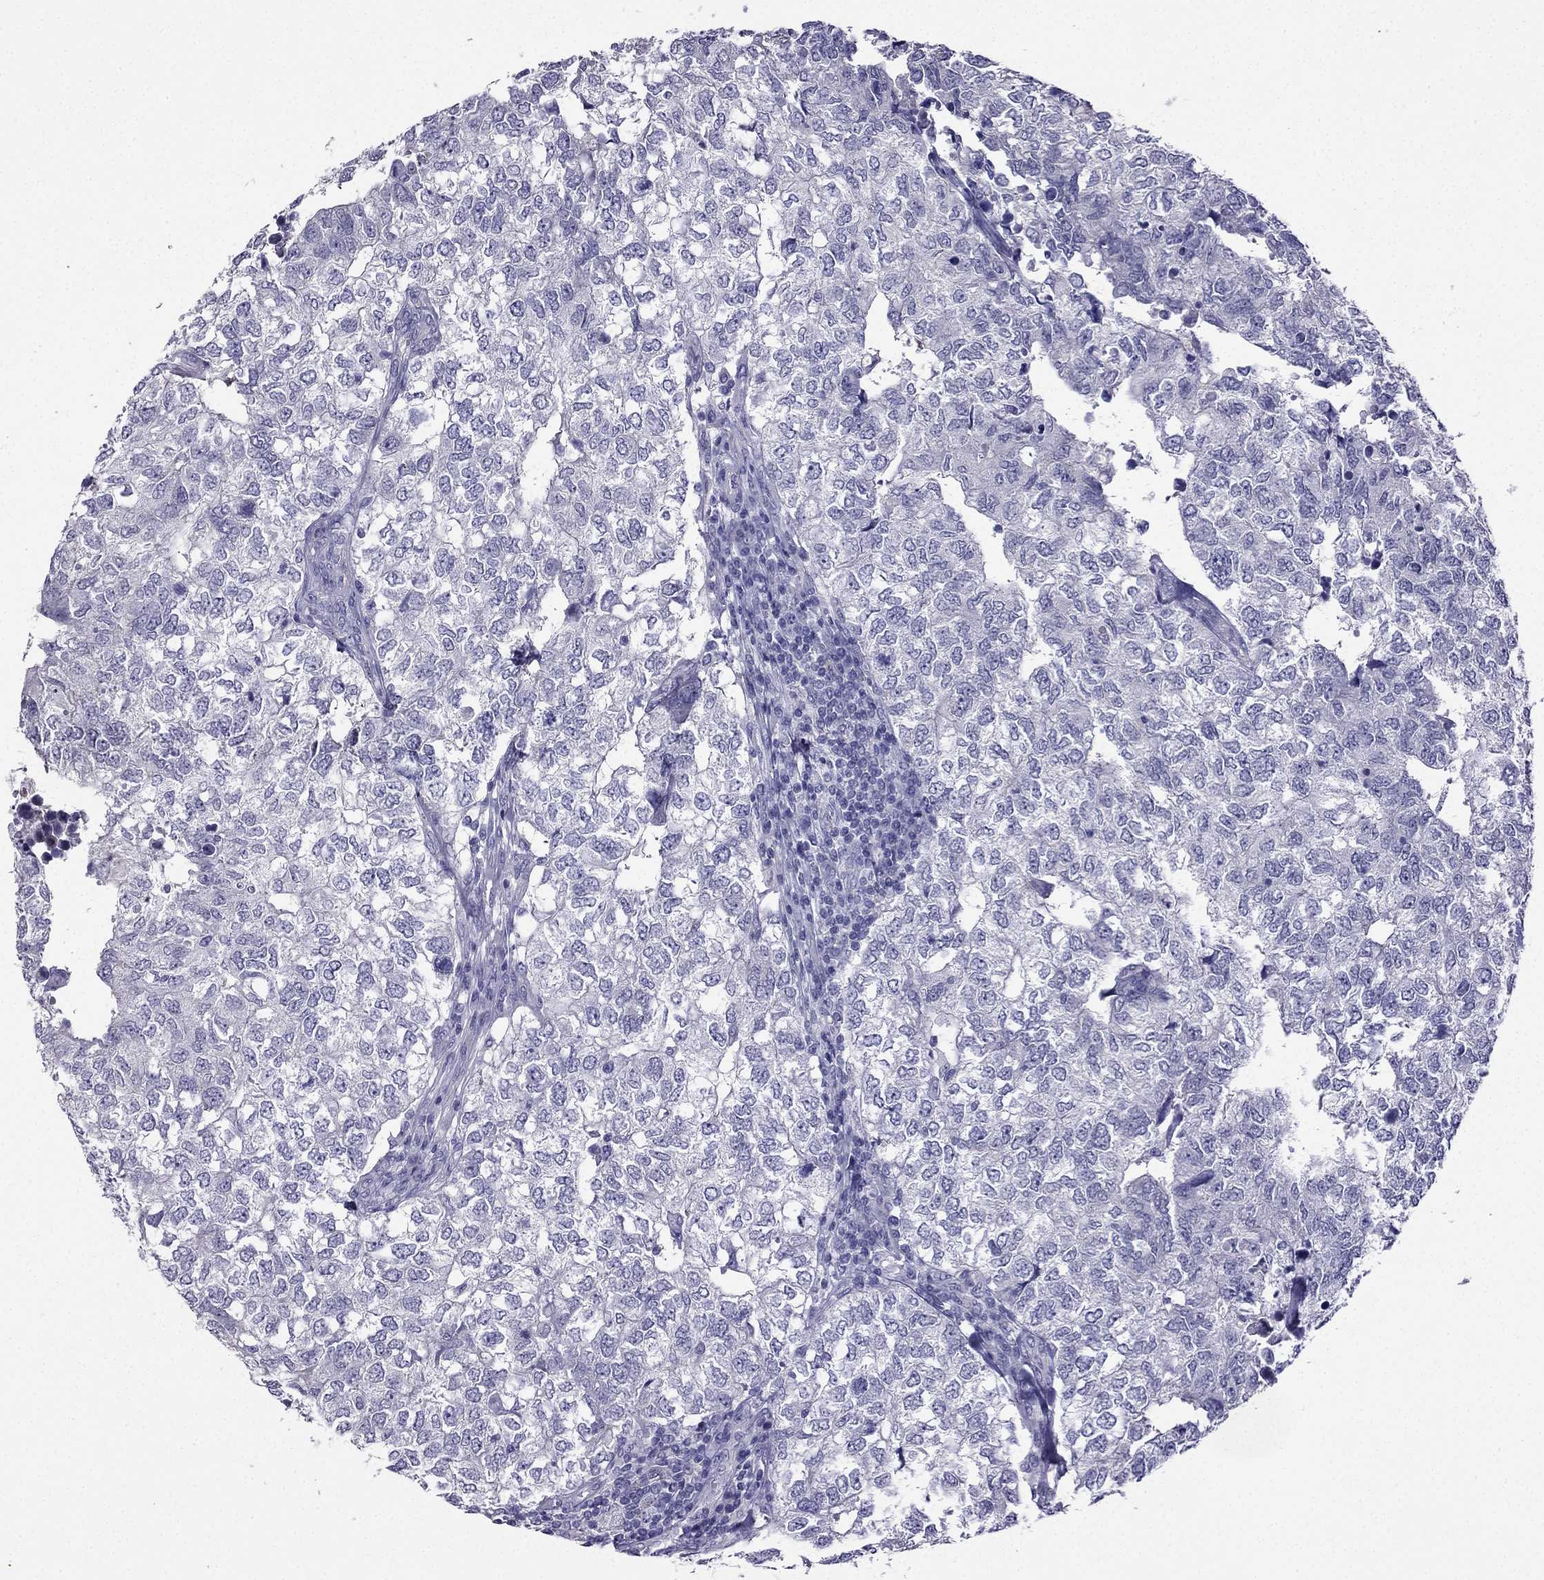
{"staining": {"intensity": "negative", "quantity": "none", "location": "none"}, "tissue": "breast cancer", "cell_type": "Tumor cells", "image_type": "cancer", "snomed": [{"axis": "morphology", "description": "Duct carcinoma"}, {"axis": "topography", "description": "Breast"}], "caption": "DAB (3,3'-diaminobenzidine) immunohistochemical staining of human breast cancer (invasive ductal carcinoma) shows no significant staining in tumor cells.", "gene": "KCNJ10", "patient": {"sex": "female", "age": 30}}